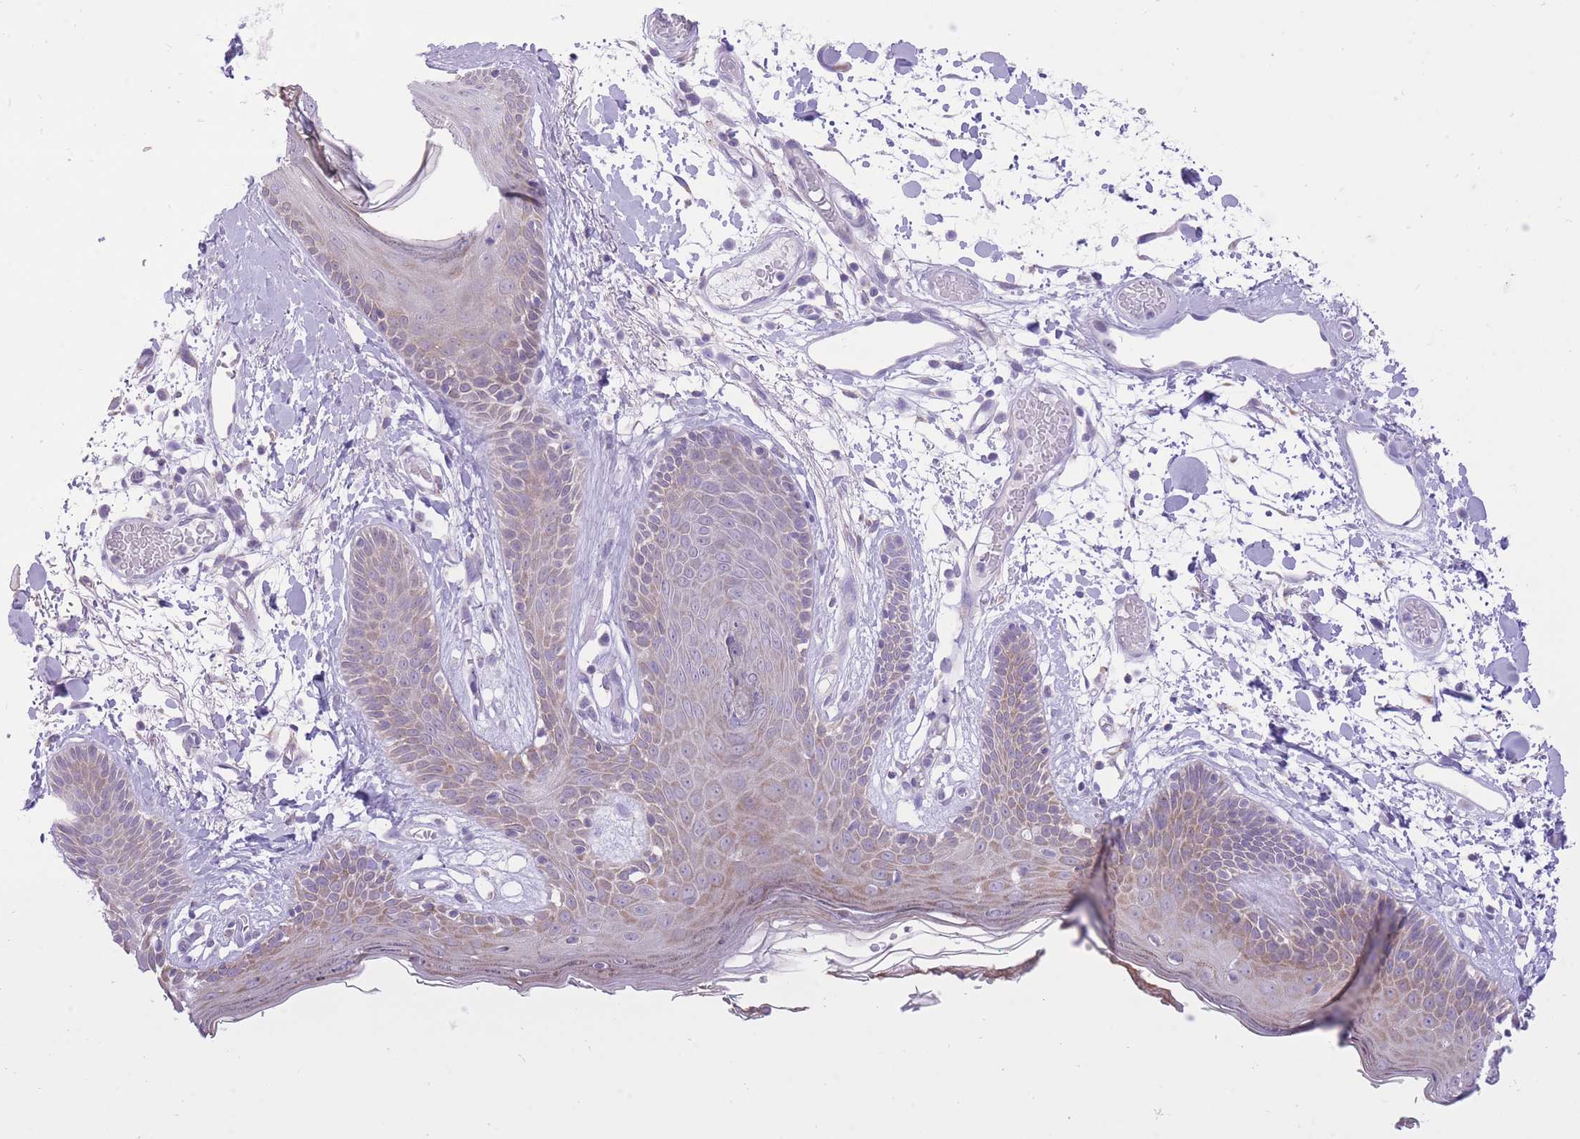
{"staining": {"intensity": "negative", "quantity": "none", "location": "none"}, "tissue": "skin", "cell_type": "Fibroblasts", "image_type": "normal", "snomed": [{"axis": "morphology", "description": "Normal tissue, NOS"}, {"axis": "topography", "description": "Skin"}], "caption": "Image shows no significant protein expression in fibroblasts of normal skin.", "gene": "DENND2D", "patient": {"sex": "male", "age": 79}}